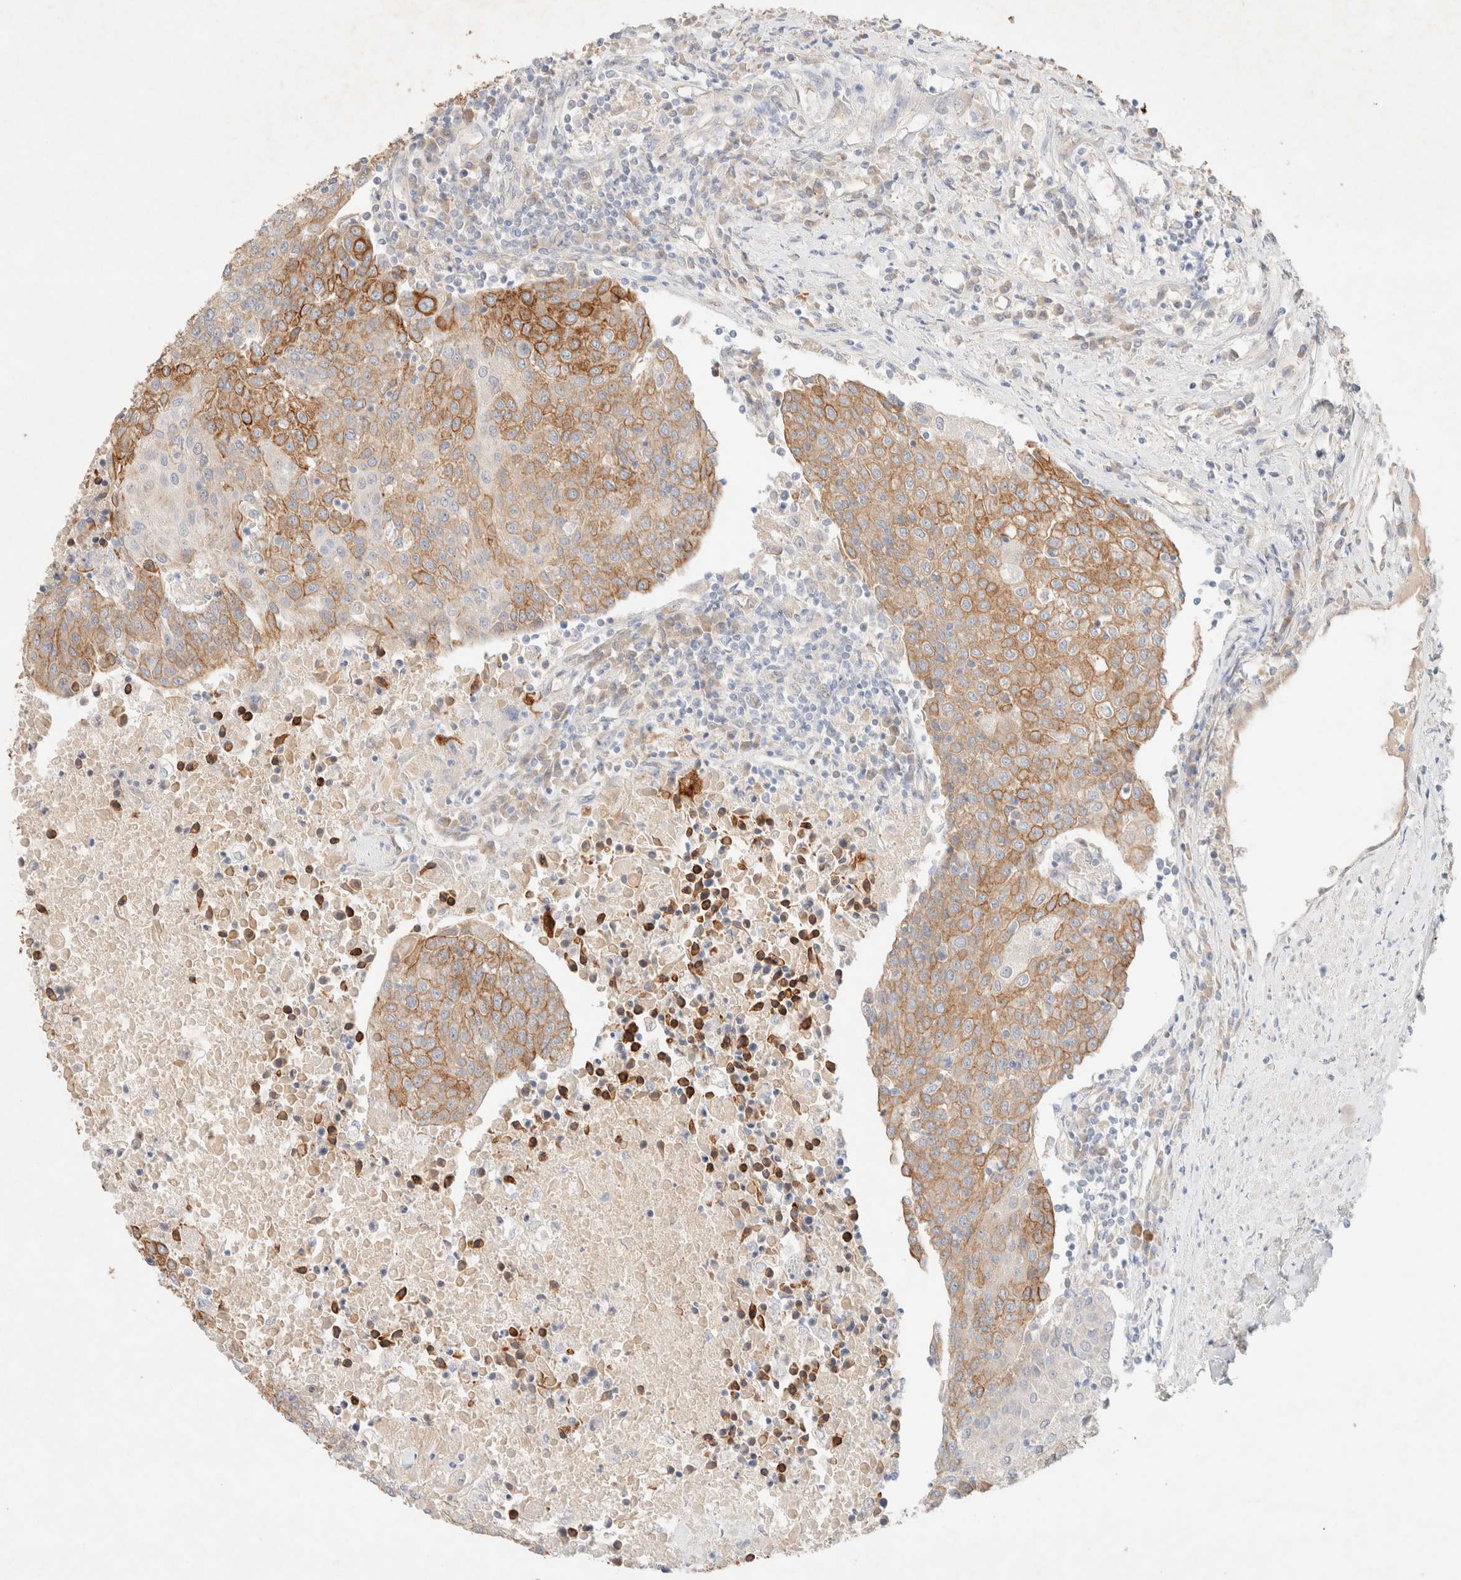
{"staining": {"intensity": "strong", "quantity": "25%-75%", "location": "cytoplasmic/membranous"}, "tissue": "urothelial cancer", "cell_type": "Tumor cells", "image_type": "cancer", "snomed": [{"axis": "morphology", "description": "Urothelial carcinoma, High grade"}, {"axis": "topography", "description": "Urinary bladder"}], "caption": "Immunohistochemistry of high-grade urothelial carcinoma demonstrates high levels of strong cytoplasmic/membranous expression in approximately 25%-75% of tumor cells.", "gene": "CSNK1E", "patient": {"sex": "female", "age": 85}}